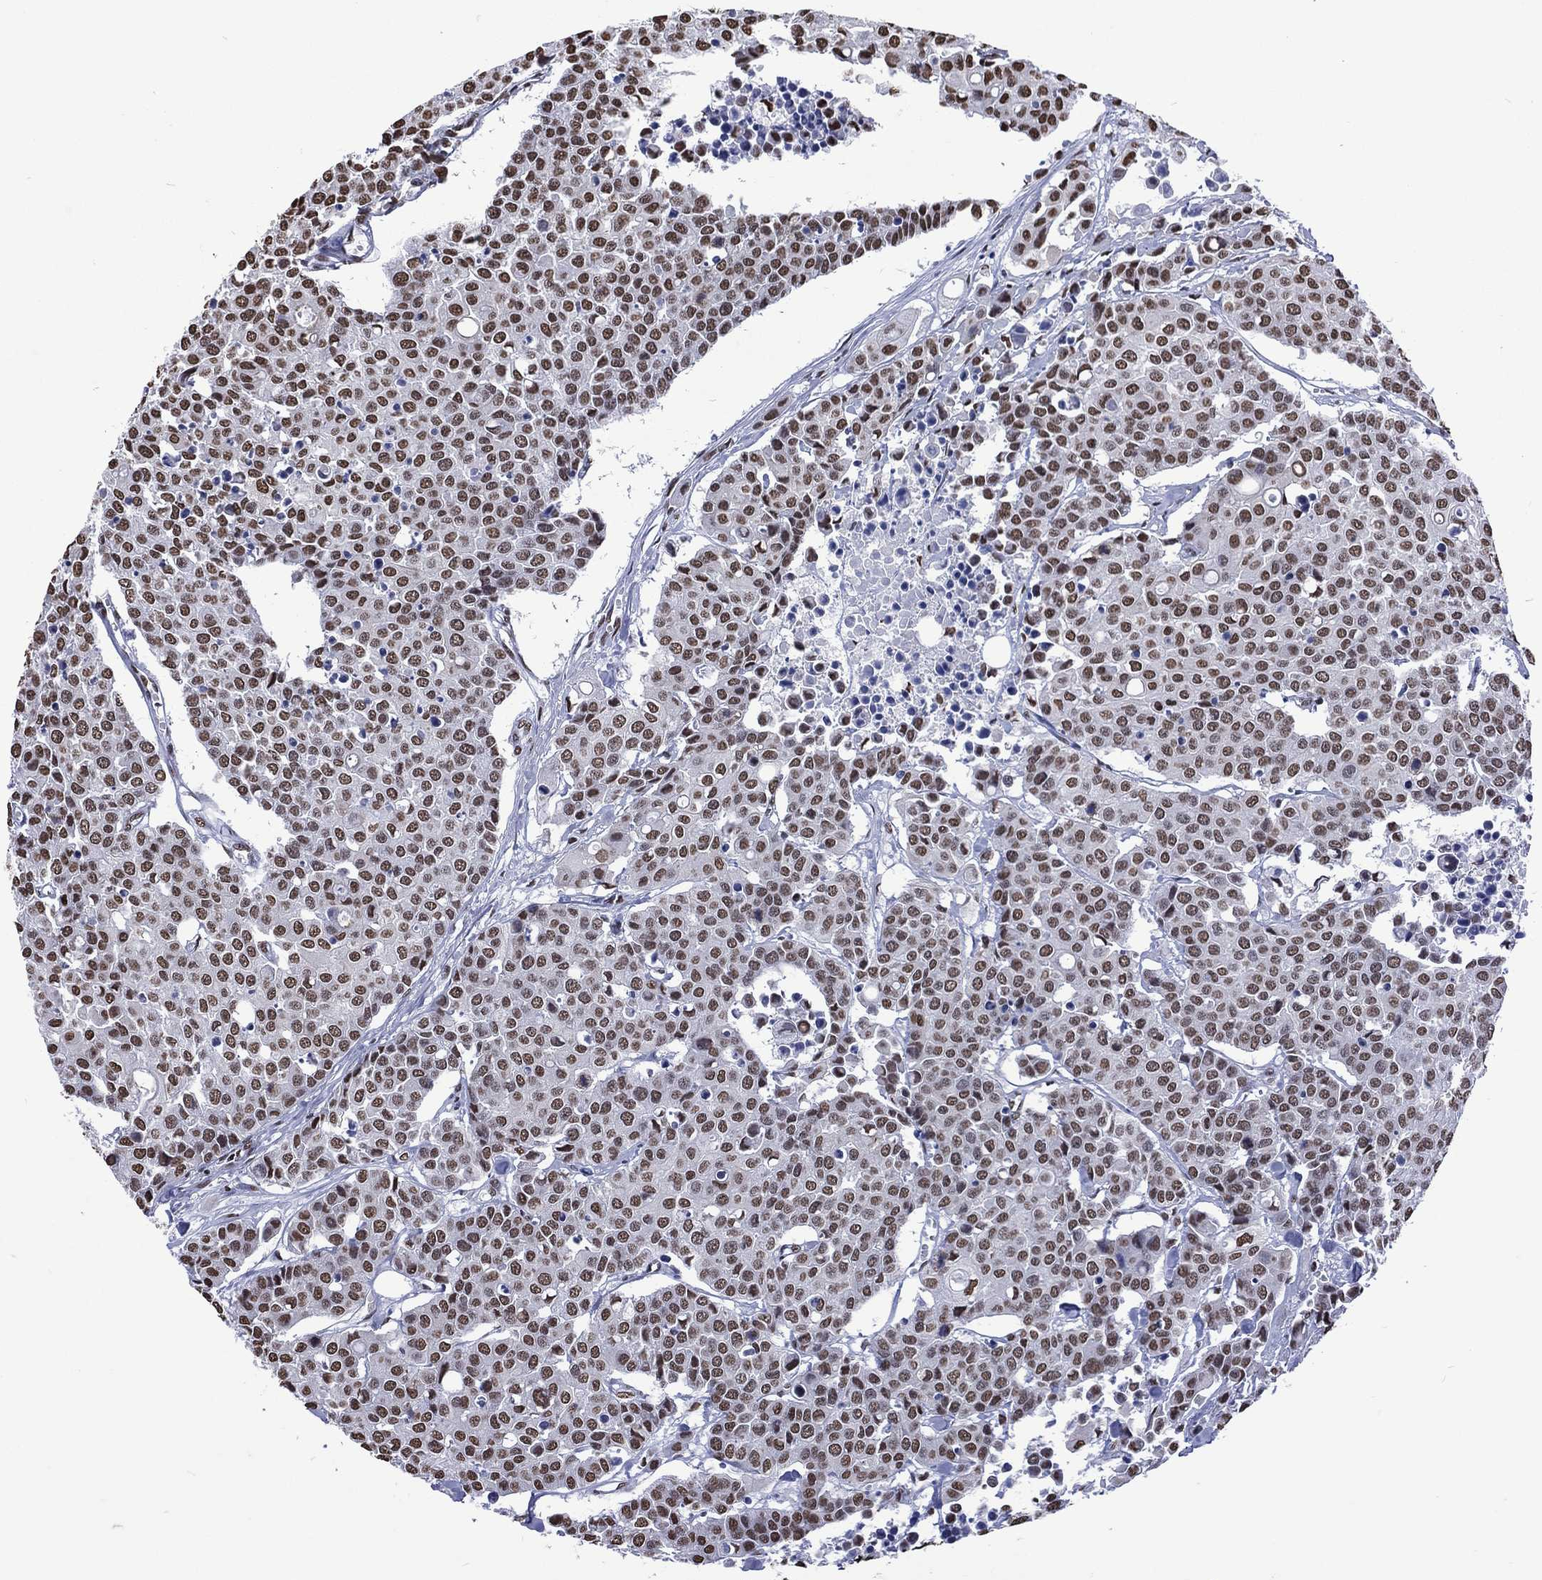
{"staining": {"intensity": "moderate", "quantity": ">75%", "location": "nuclear"}, "tissue": "carcinoid", "cell_type": "Tumor cells", "image_type": "cancer", "snomed": [{"axis": "morphology", "description": "Carcinoid, malignant, NOS"}, {"axis": "topography", "description": "Colon"}], "caption": "Protein analysis of carcinoid tissue exhibits moderate nuclear staining in about >75% of tumor cells.", "gene": "RETREG2", "patient": {"sex": "male", "age": 81}}